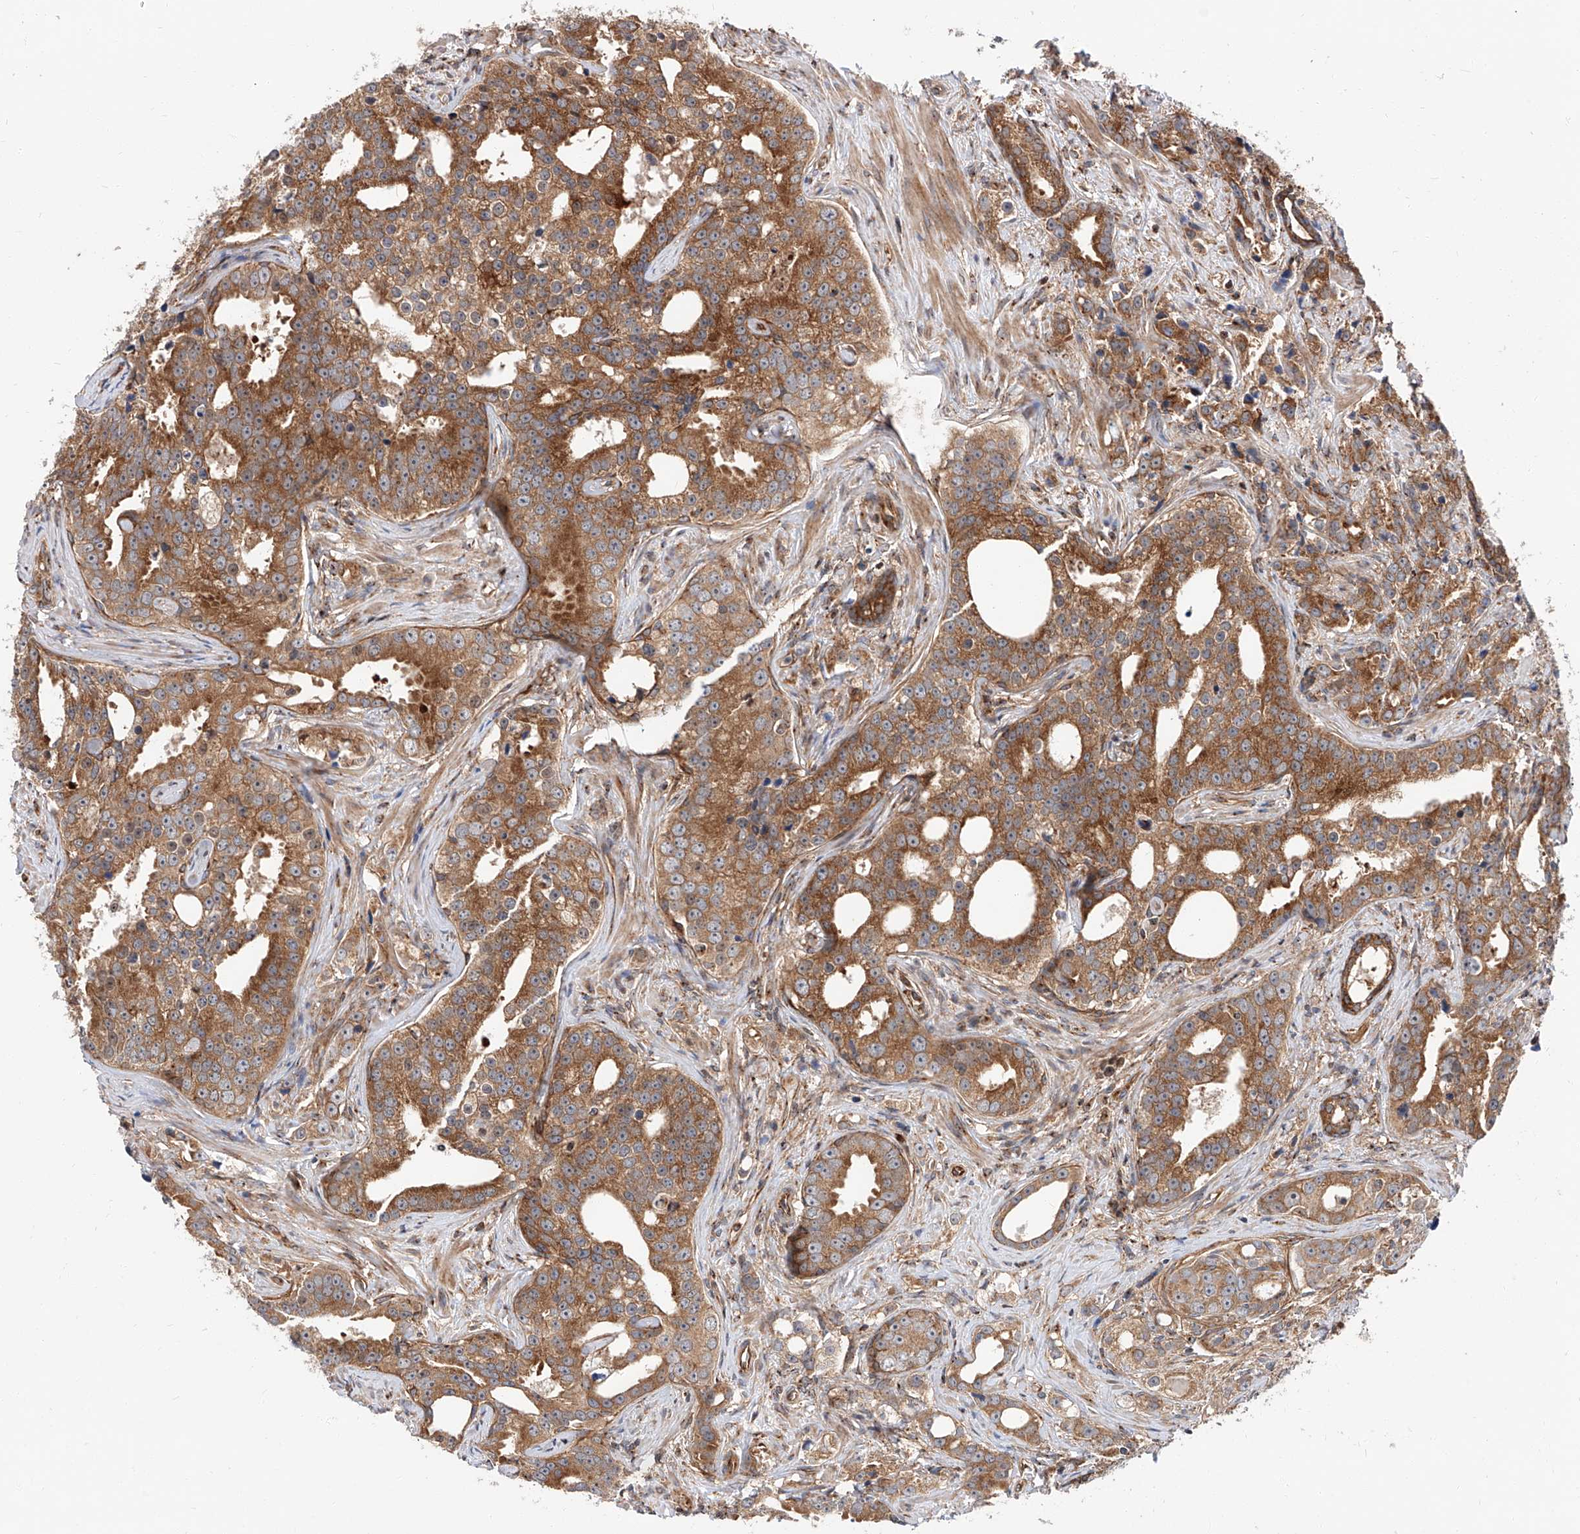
{"staining": {"intensity": "strong", "quantity": ">75%", "location": "cytoplasmic/membranous"}, "tissue": "prostate cancer", "cell_type": "Tumor cells", "image_type": "cancer", "snomed": [{"axis": "morphology", "description": "Adenocarcinoma, High grade"}, {"axis": "topography", "description": "Prostate"}], "caption": "Prostate cancer (high-grade adenocarcinoma) tissue displays strong cytoplasmic/membranous positivity in about >75% of tumor cells, visualized by immunohistochemistry. (Brightfield microscopy of DAB IHC at high magnification).", "gene": "ISCA2", "patient": {"sex": "male", "age": 62}}